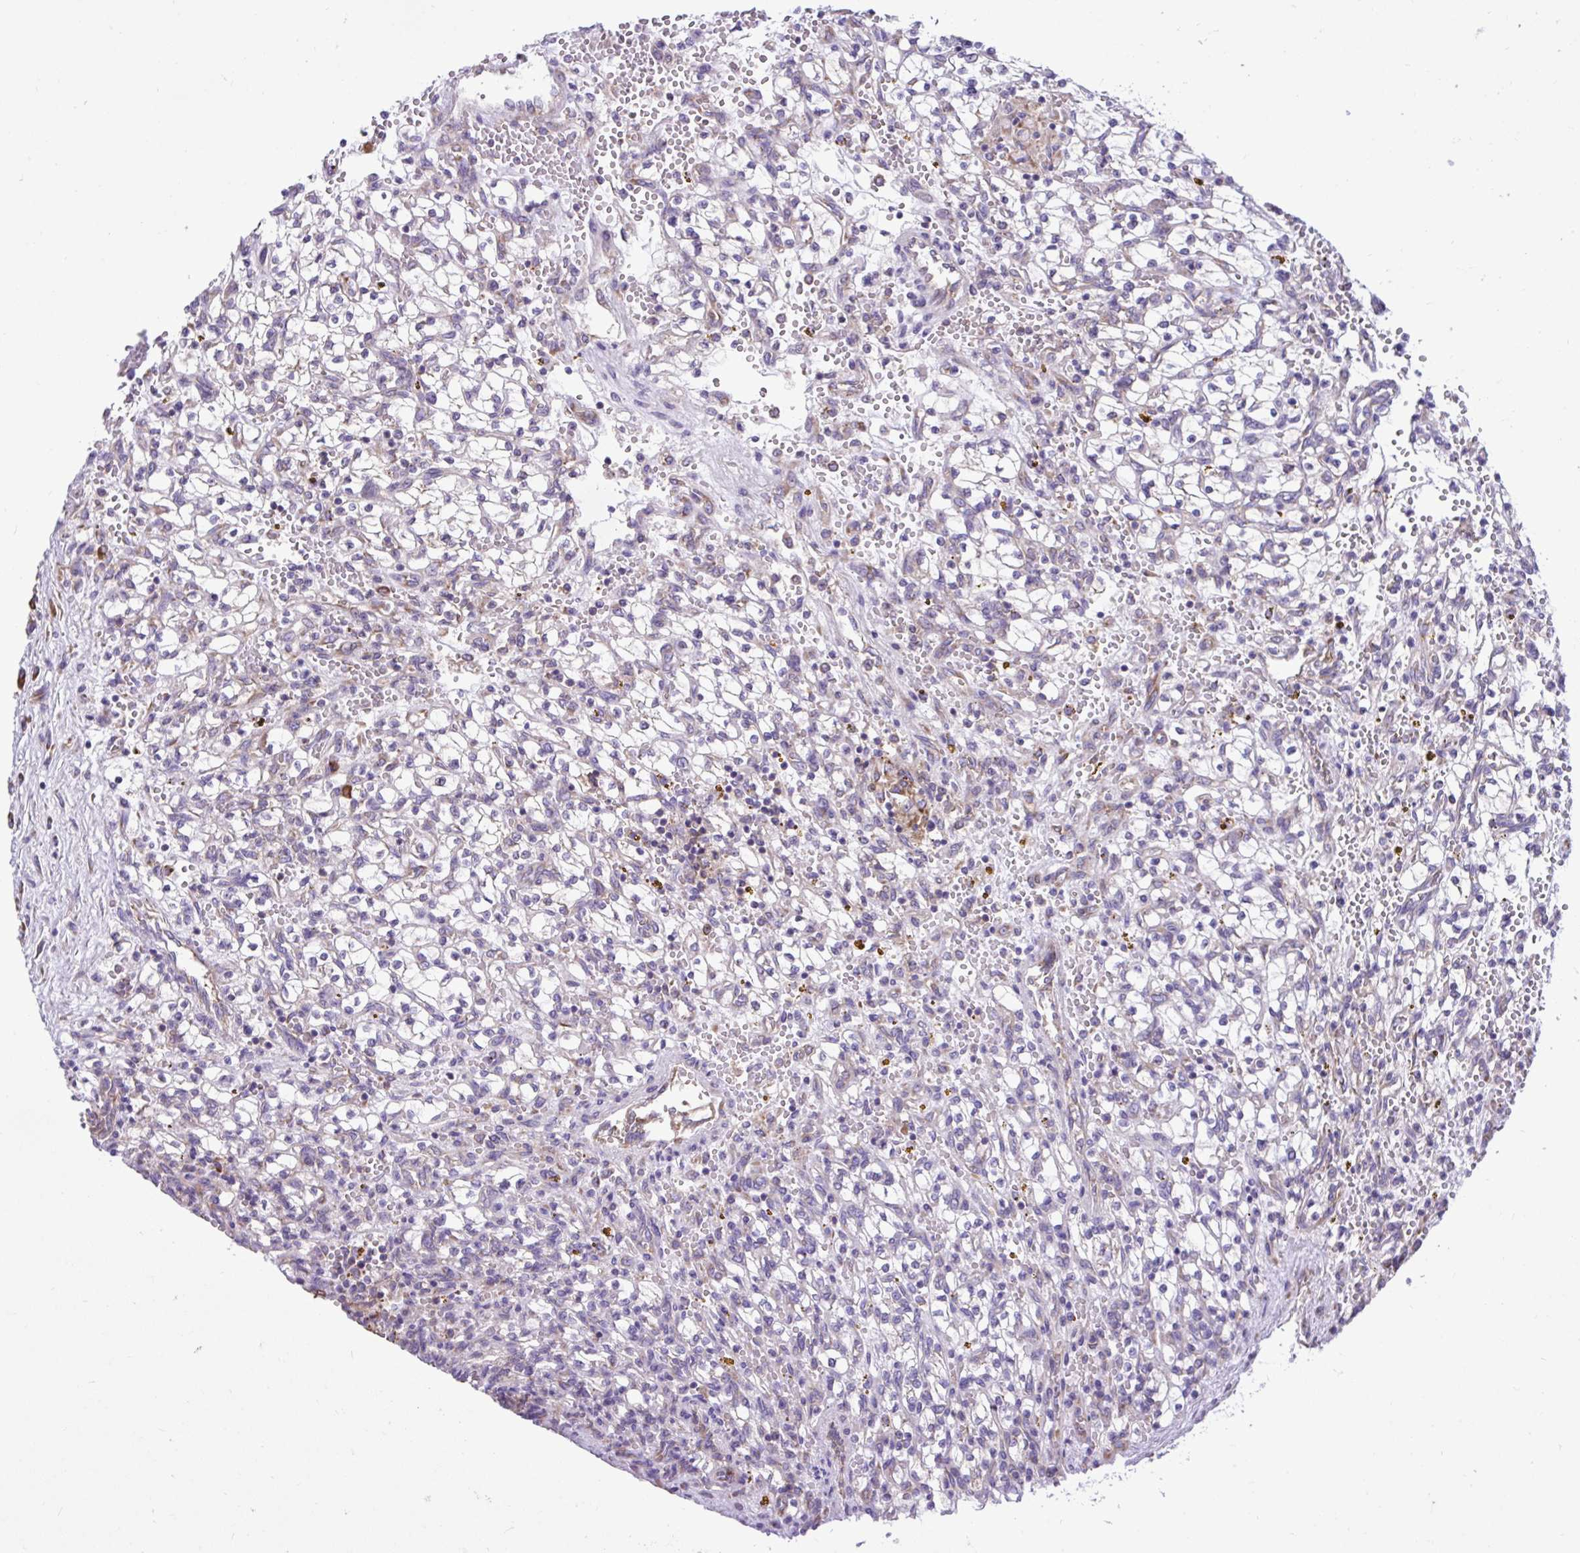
{"staining": {"intensity": "negative", "quantity": "none", "location": "none"}, "tissue": "renal cancer", "cell_type": "Tumor cells", "image_type": "cancer", "snomed": [{"axis": "morphology", "description": "Adenocarcinoma, NOS"}, {"axis": "topography", "description": "Kidney"}], "caption": "Renal cancer was stained to show a protein in brown. There is no significant positivity in tumor cells.", "gene": "RPL7", "patient": {"sex": "female", "age": 64}}